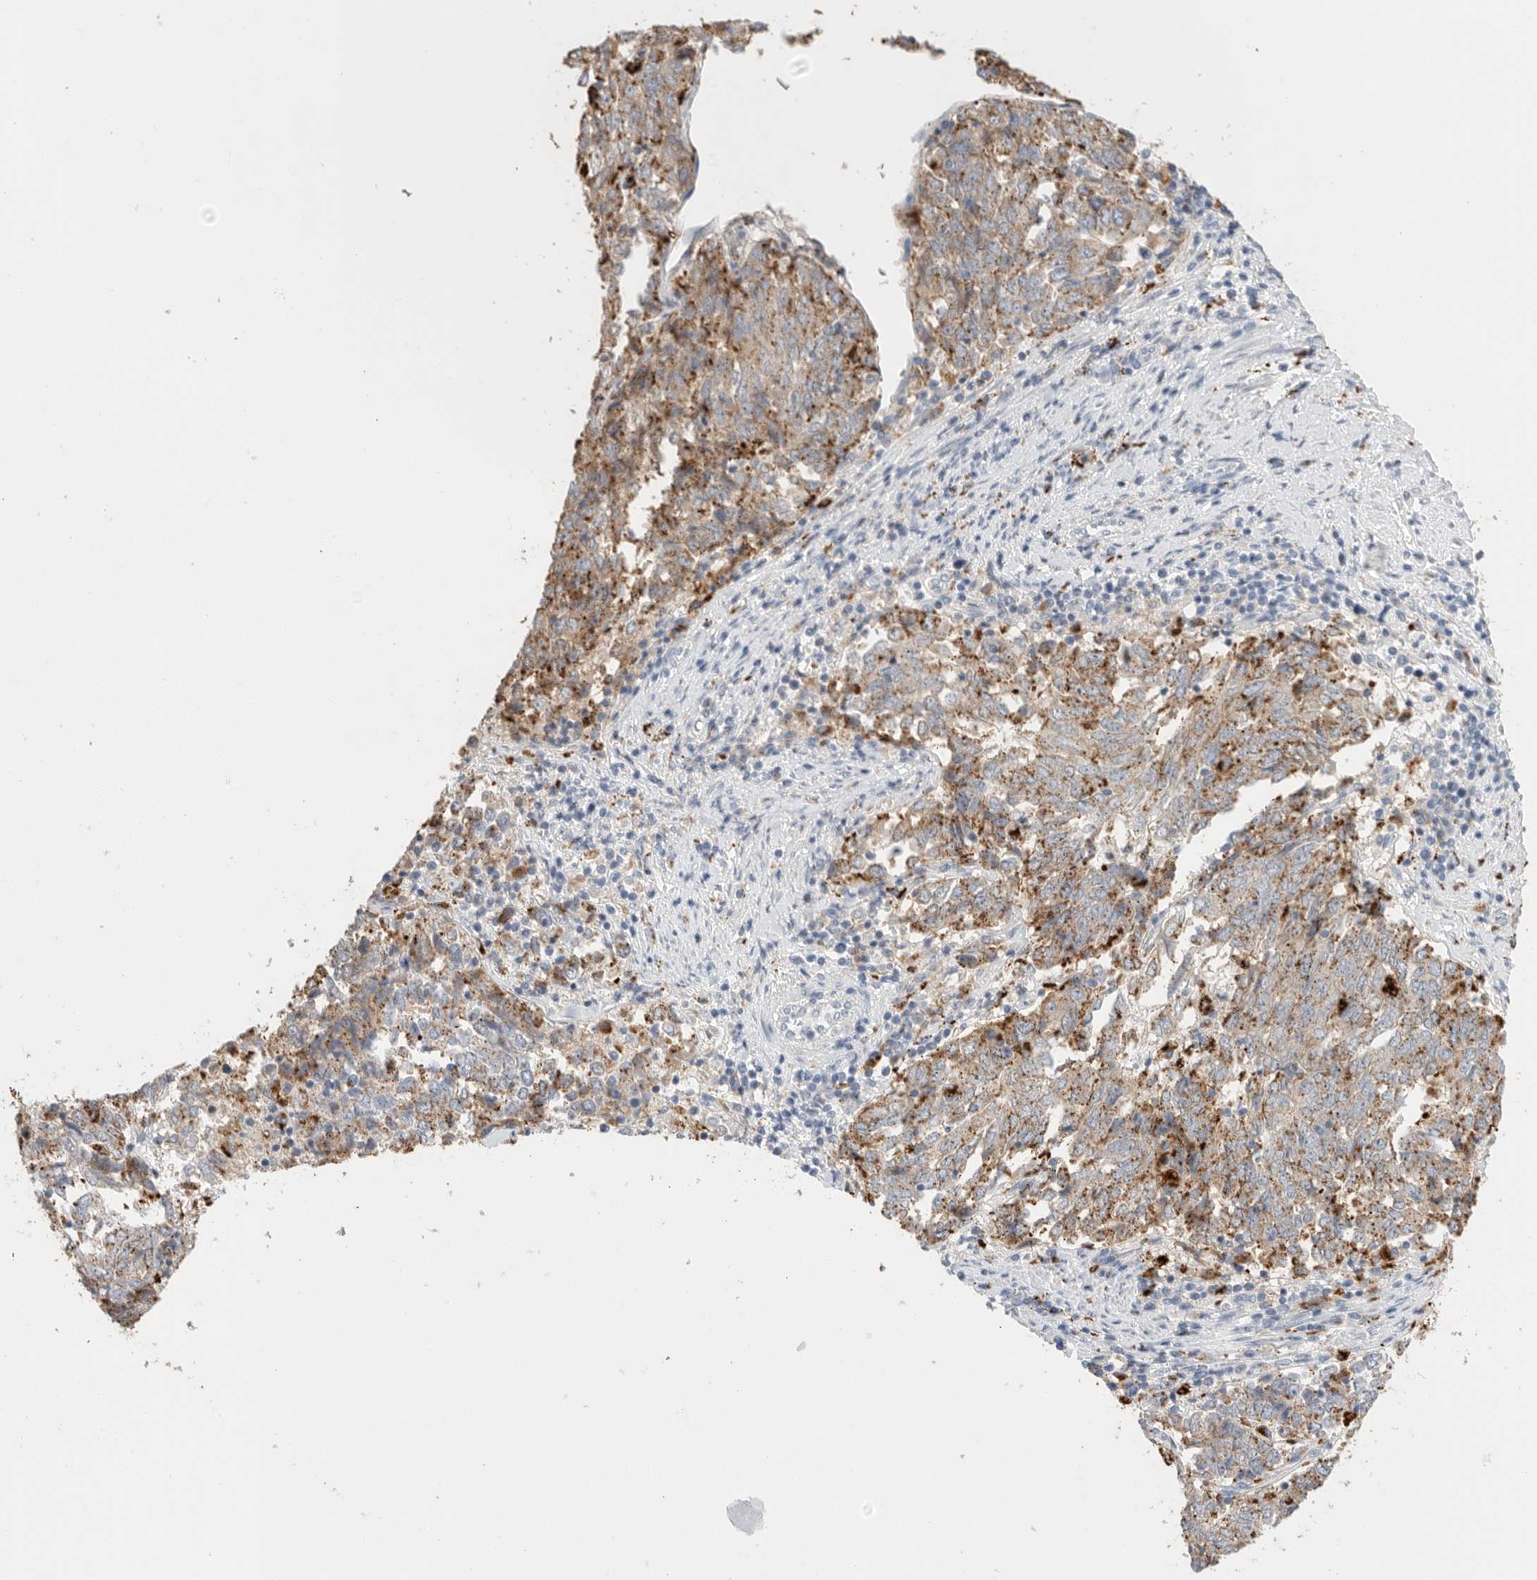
{"staining": {"intensity": "moderate", "quantity": "25%-75%", "location": "cytoplasmic/membranous"}, "tissue": "endometrial cancer", "cell_type": "Tumor cells", "image_type": "cancer", "snomed": [{"axis": "morphology", "description": "Adenocarcinoma, NOS"}, {"axis": "topography", "description": "Endometrium"}], "caption": "Endometrial adenocarcinoma stained with DAB immunohistochemistry exhibits medium levels of moderate cytoplasmic/membranous staining in about 25%-75% of tumor cells. The protein of interest is shown in brown color, while the nuclei are stained blue.", "gene": "GGH", "patient": {"sex": "female", "age": 80}}